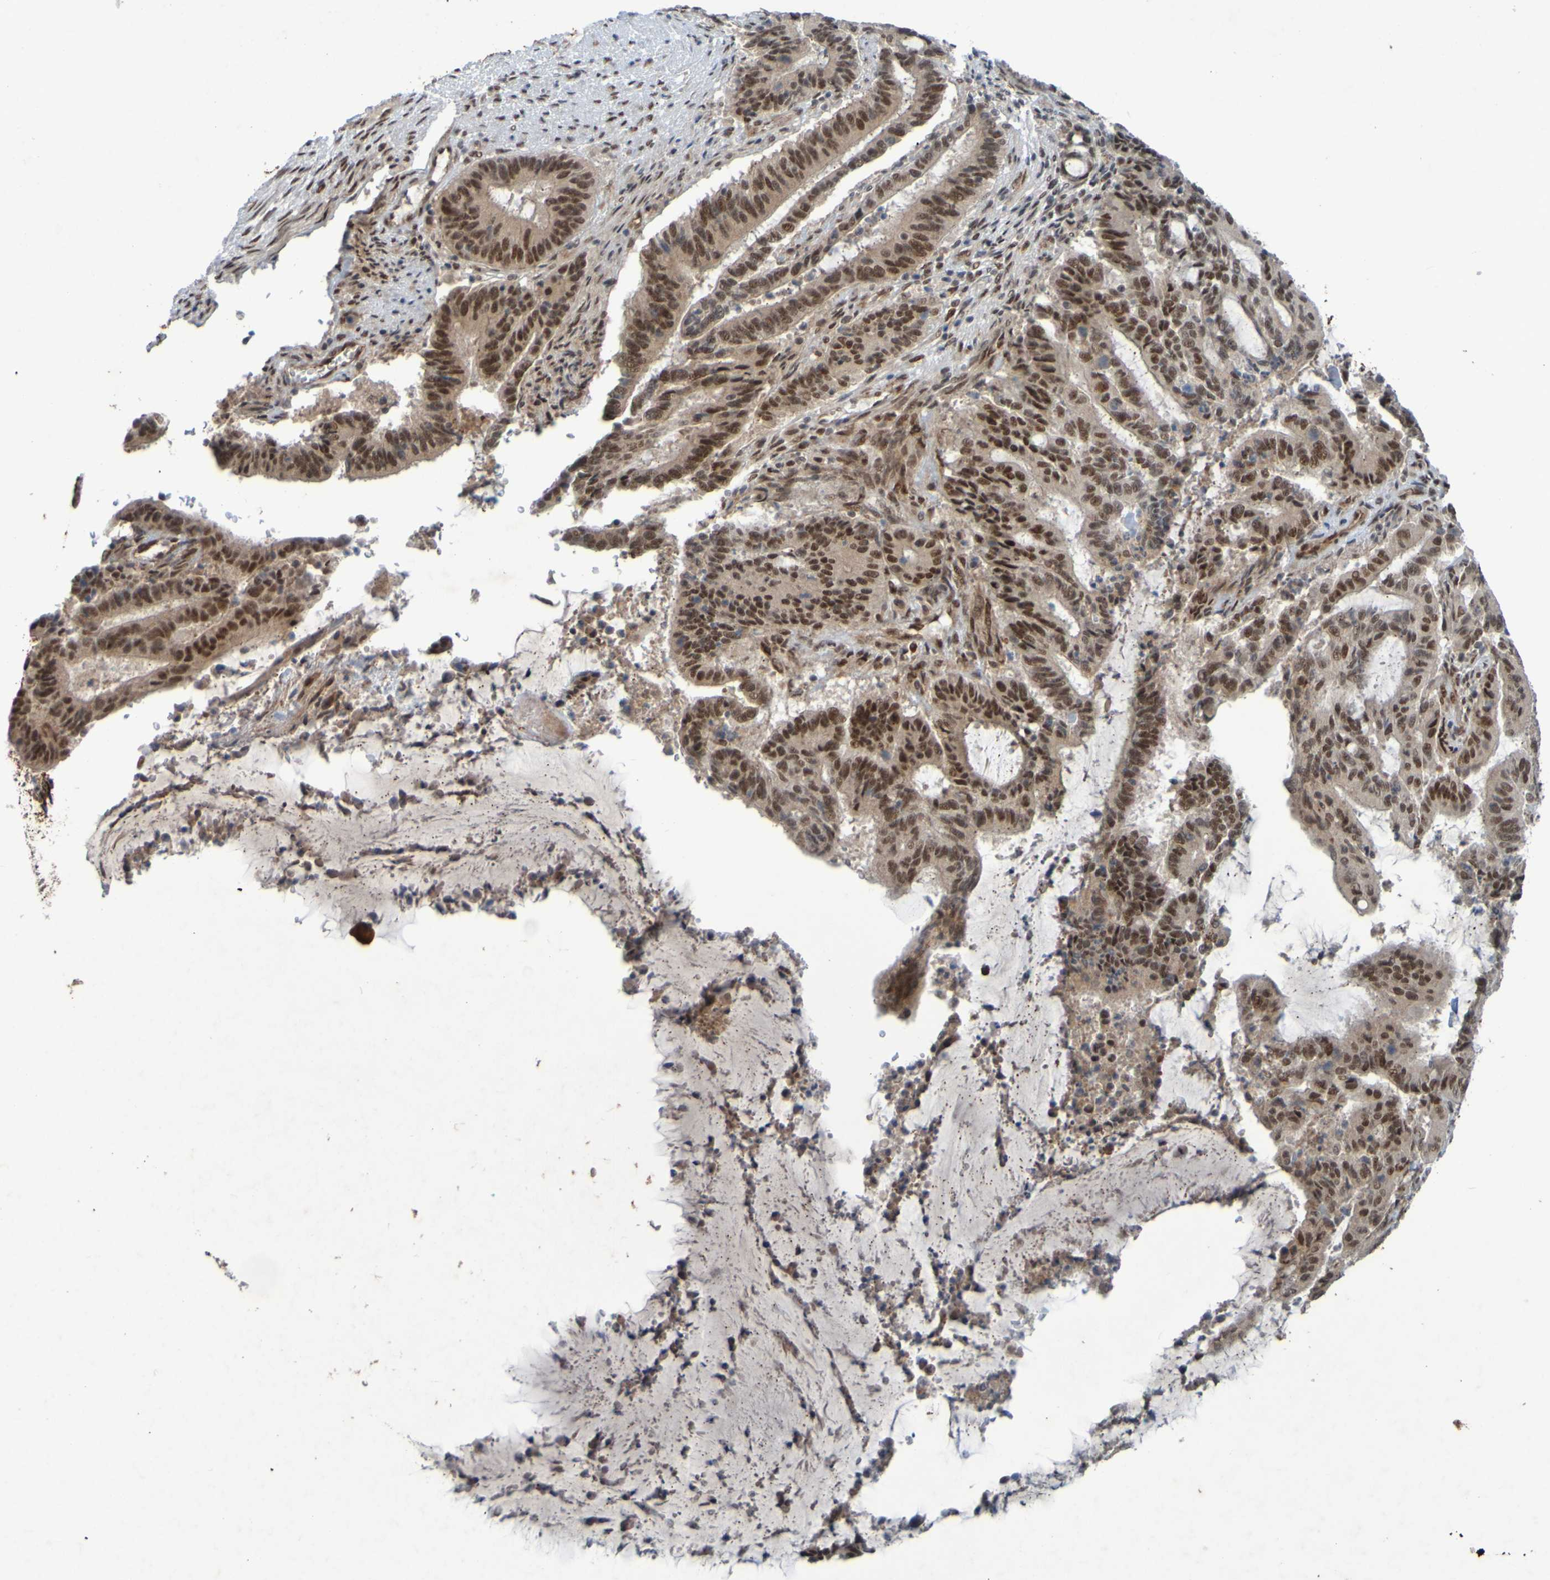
{"staining": {"intensity": "moderate", "quantity": ">75%", "location": "nuclear"}, "tissue": "liver cancer", "cell_type": "Tumor cells", "image_type": "cancer", "snomed": [{"axis": "morphology", "description": "Cholangiocarcinoma"}, {"axis": "topography", "description": "Liver"}], "caption": "High-power microscopy captured an IHC photomicrograph of cholangiocarcinoma (liver), revealing moderate nuclear staining in approximately >75% of tumor cells.", "gene": "MCPH1", "patient": {"sex": "female", "age": 73}}